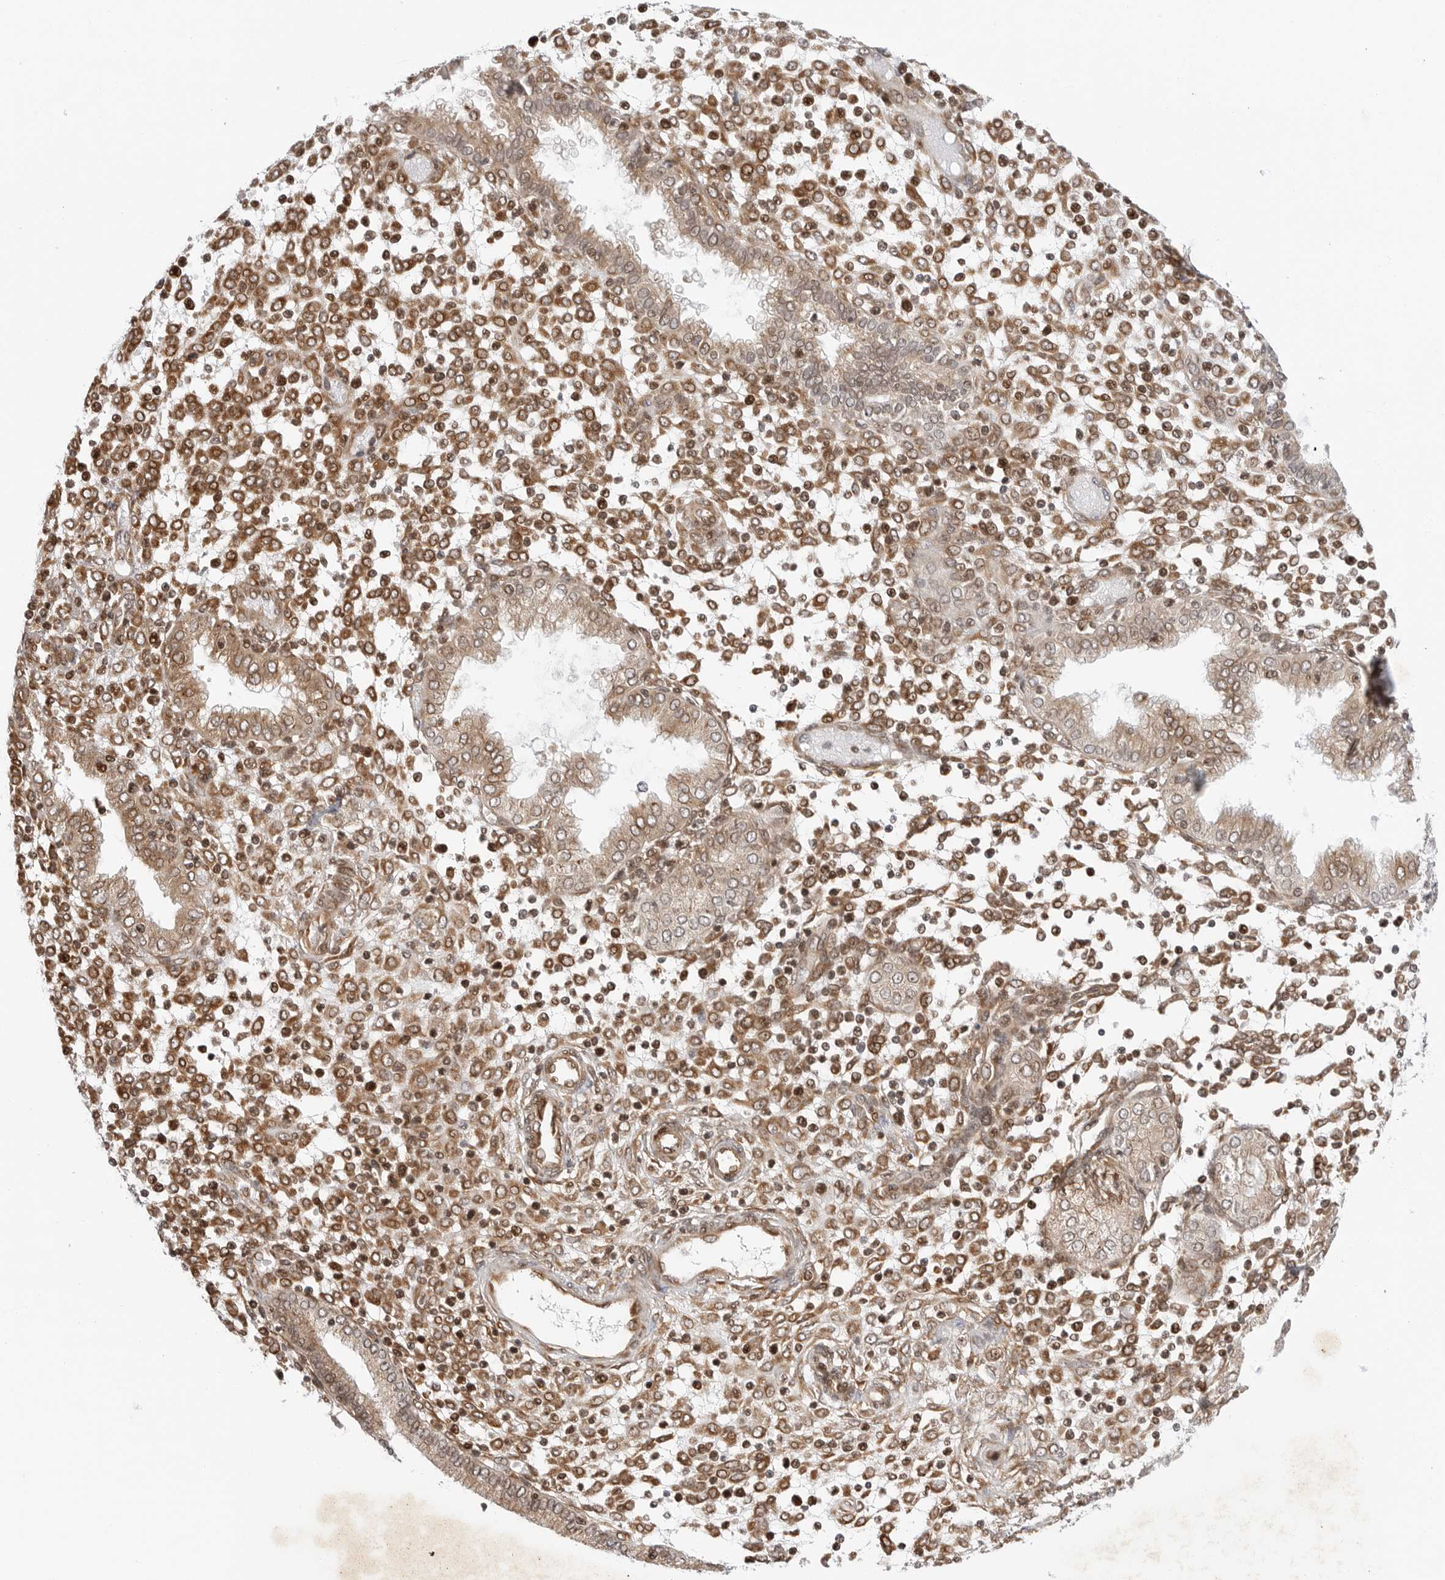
{"staining": {"intensity": "moderate", "quantity": ">75%", "location": "cytoplasmic/membranous,nuclear"}, "tissue": "endometrium", "cell_type": "Cells in endometrial stroma", "image_type": "normal", "snomed": [{"axis": "morphology", "description": "Normal tissue, NOS"}, {"axis": "topography", "description": "Endometrium"}], "caption": "DAB immunohistochemical staining of benign endometrium exhibits moderate cytoplasmic/membranous,nuclear protein positivity in approximately >75% of cells in endometrial stroma.", "gene": "TIPRL", "patient": {"sex": "female", "age": 53}}